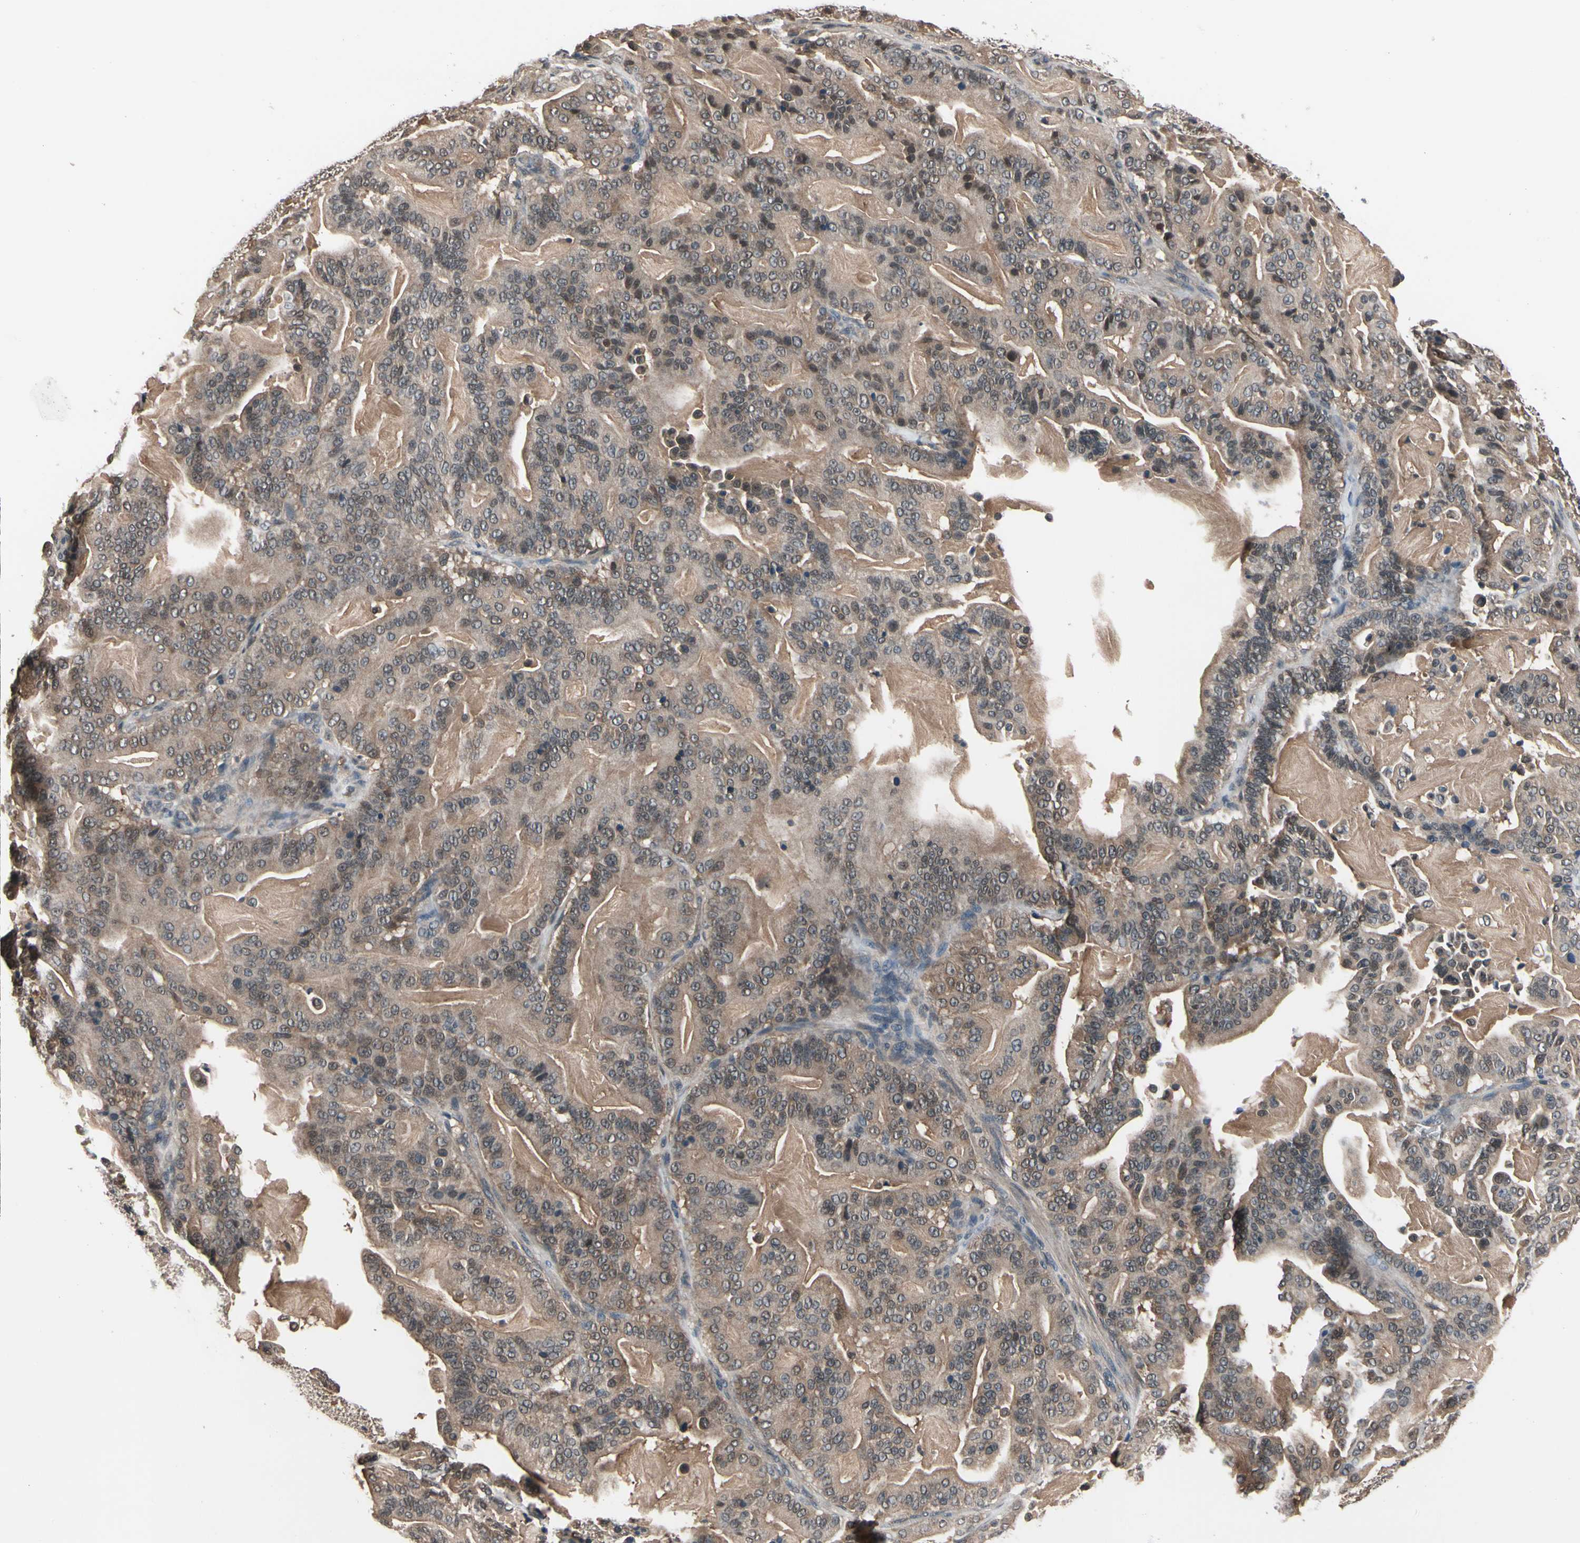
{"staining": {"intensity": "weak", "quantity": ">75%", "location": "cytoplasmic/membranous"}, "tissue": "pancreatic cancer", "cell_type": "Tumor cells", "image_type": "cancer", "snomed": [{"axis": "morphology", "description": "Adenocarcinoma, NOS"}, {"axis": "topography", "description": "Pancreas"}], "caption": "Immunohistochemical staining of human pancreatic cancer displays weak cytoplasmic/membranous protein staining in about >75% of tumor cells.", "gene": "PRDX6", "patient": {"sex": "male", "age": 63}}